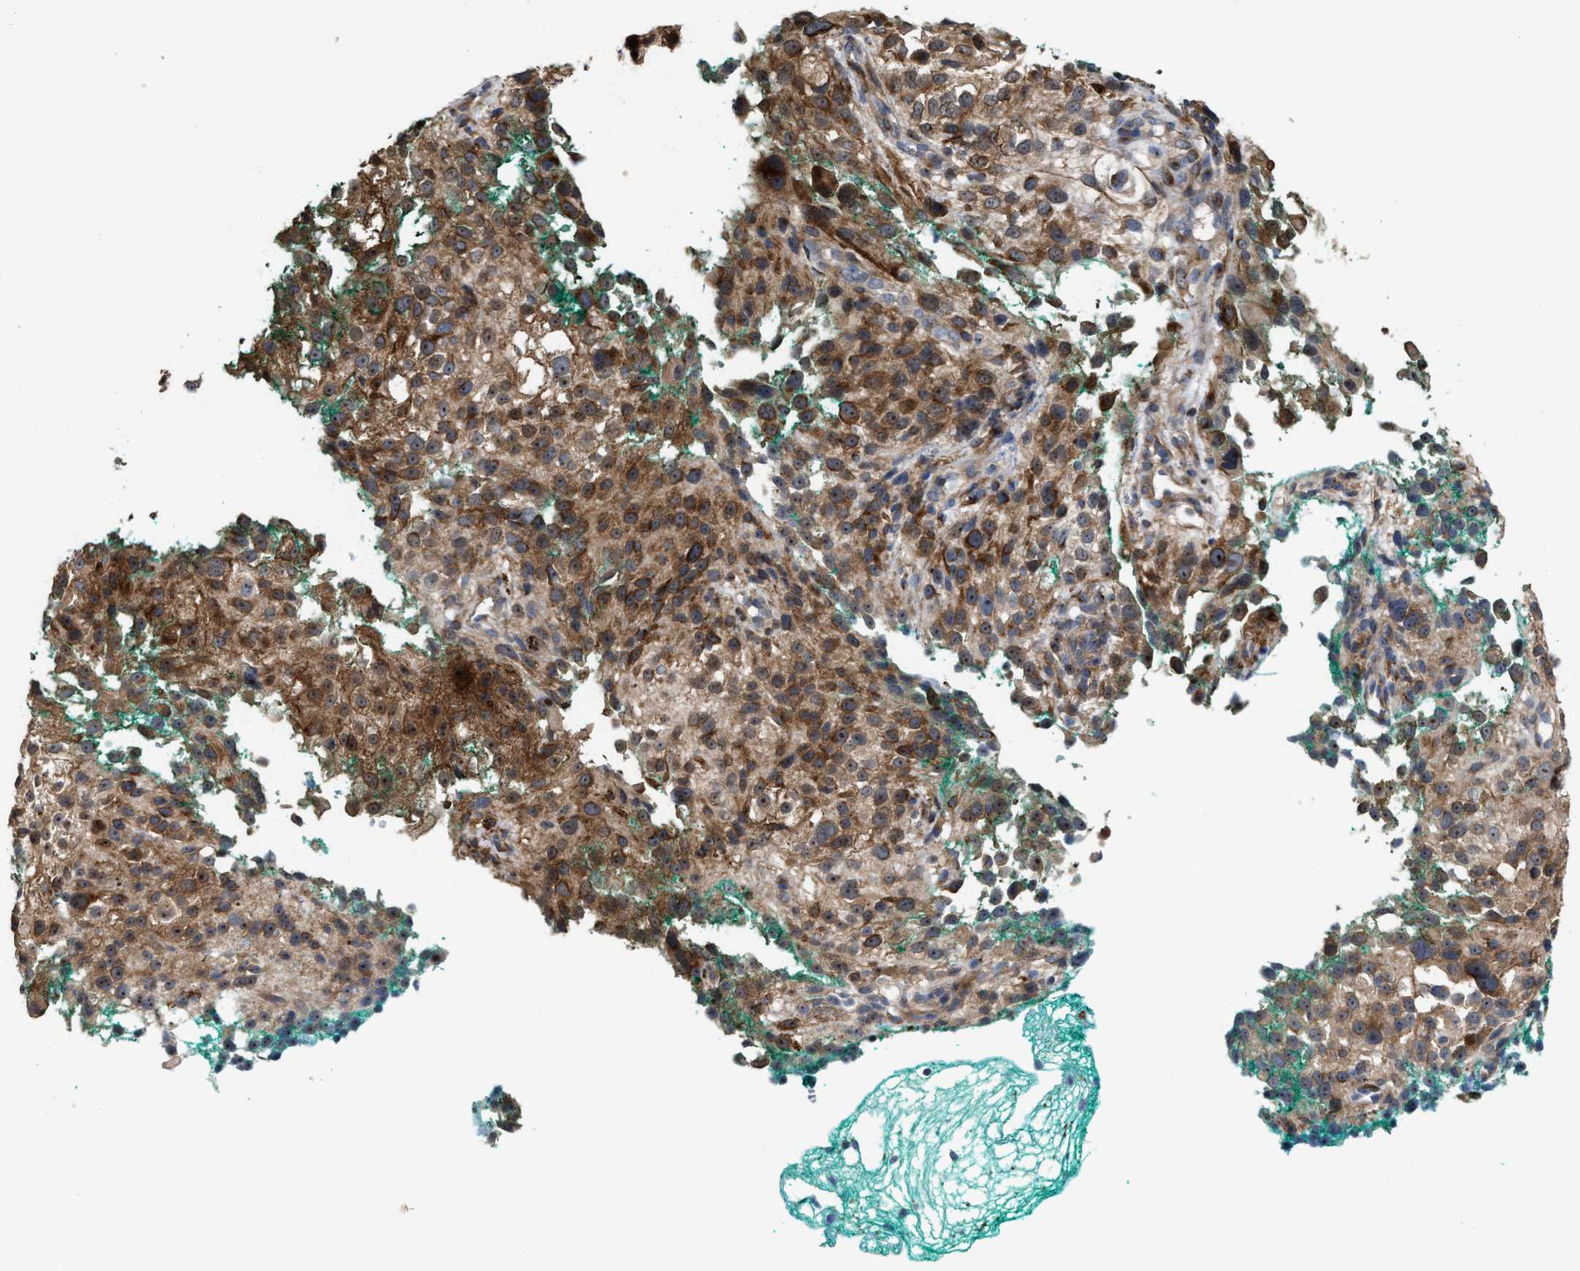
{"staining": {"intensity": "moderate", "quantity": ">75%", "location": "cytoplasmic/membranous"}, "tissue": "melanoma", "cell_type": "Tumor cells", "image_type": "cancer", "snomed": [{"axis": "morphology", "description": "Necrosis, NOS"}, {"axis": "morphology", "description": "Malignant melanoma, NOS"}, {"axis": "topography", "description": "Skin"}], "caption": "Melanoma stained with DAB immunohistochemistry exhibits medium levels of moderate cytoplasmic/membranous expression in about >75% of tumor cells.", "gene": "BBLN", "patient": {"sex": "female", "age": 87}}